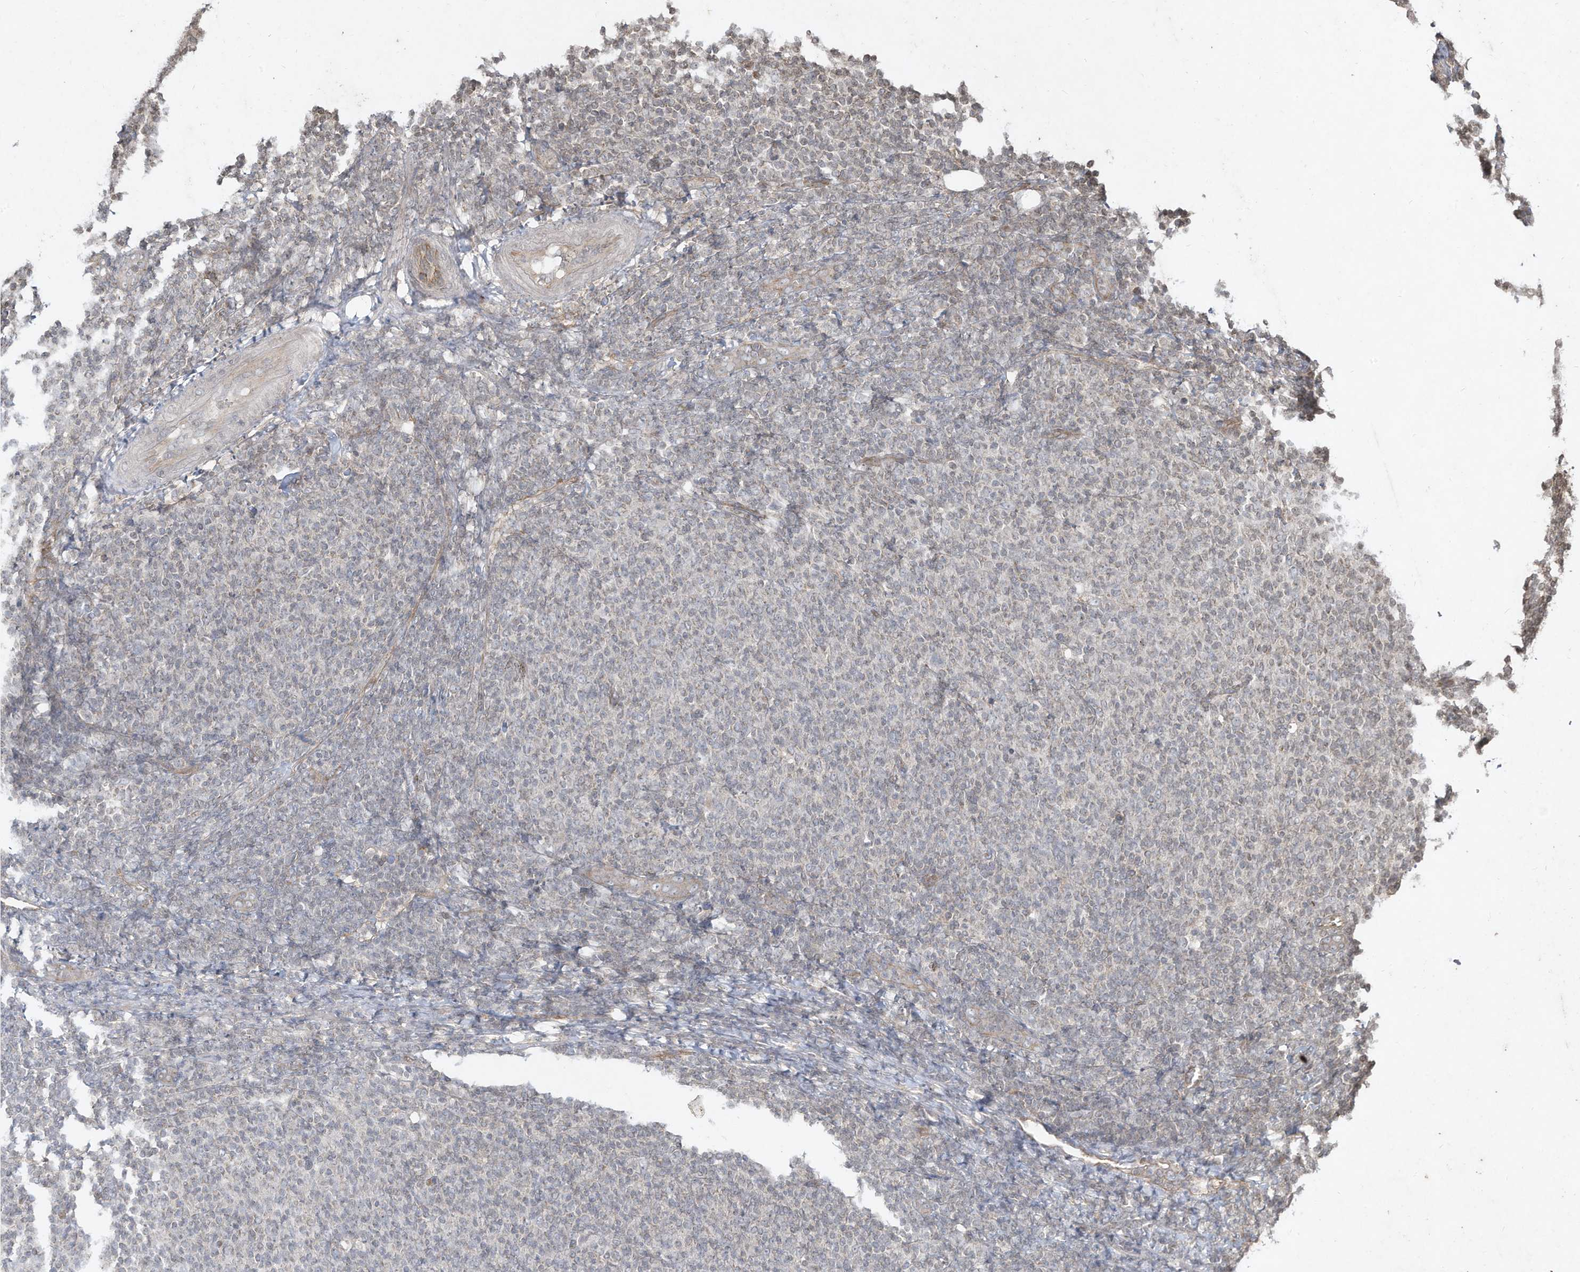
{"staining": {"intensity": "negative", "quantity": "none", "location": "none"}, "tissue": "lymphoma", "cell_type": "Tumor cells", "image_type": "cancer", "snomed": [{"axis": "morphology", "description": "Malignant lymphoma, non-Hodgkin's type, Low grade"}, {"axis": "topography", "description": "Lymph node"}], "caption": "The micrograph exhibits no significant positivity in tumor cells of malignant lymphoma, non-Hodgkin's type (low-grade).", "gene": "MATN2", "patient": {"sex": "male", "age": 66}}